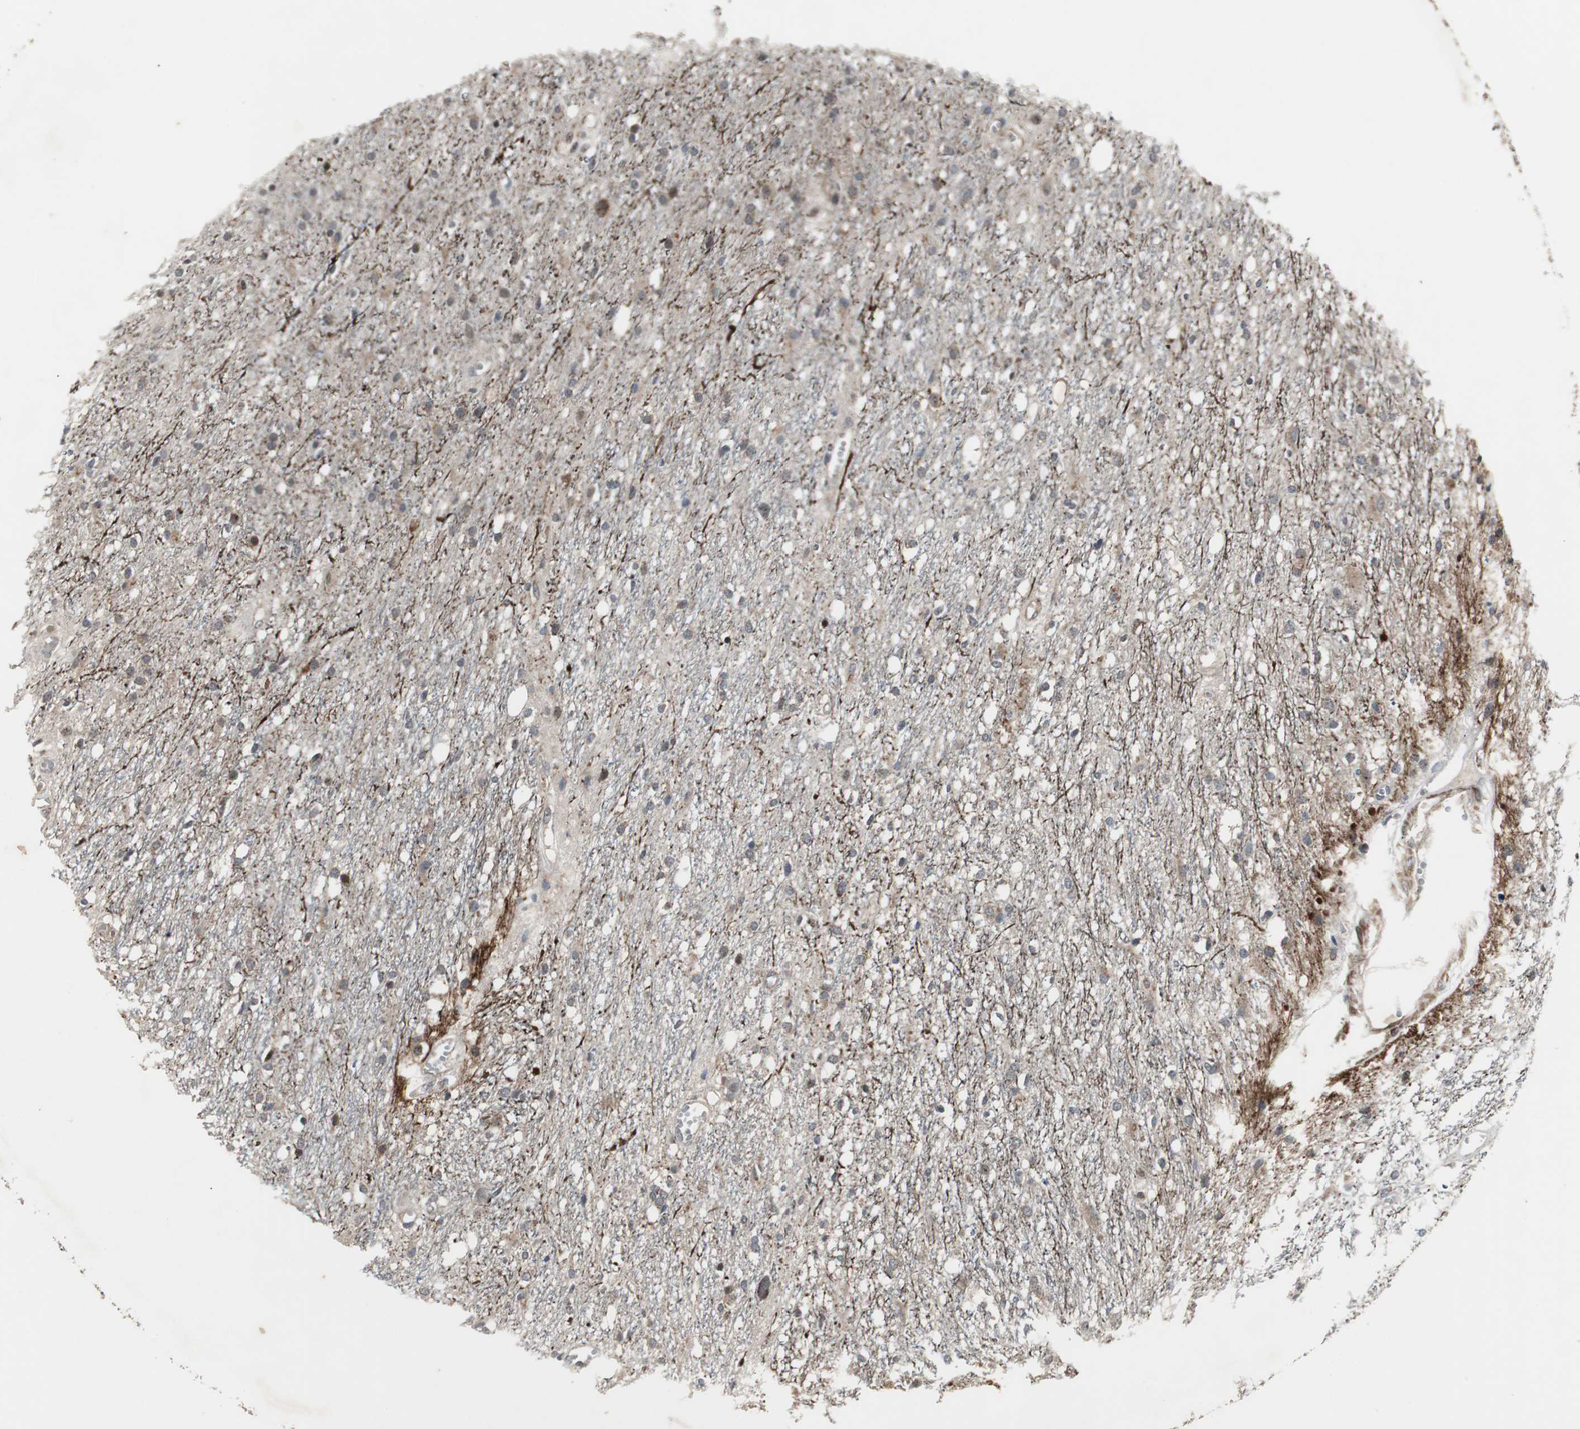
{"staining": {"intensity": "weak", "quantity": "25%-75%", "location": "cytoplasmic/membranous"}, "tissue": "glioma", "cell_type": "Tumor cells", "image_type": "cancer", "snomed": [{"axis": "morphology", "description": "Glioma, malignant, High grade"}, {"axis": "topography", "description": "Brain"}], "caption": "Immunohistochemical staining of human malignant high-grade glioma demonstrates weak cytoplasmic/membranous protein staining in about 25%-75% of tumor cells.", "gene": "MRPL40", "patient": {"sex": "female", "age": 59}}